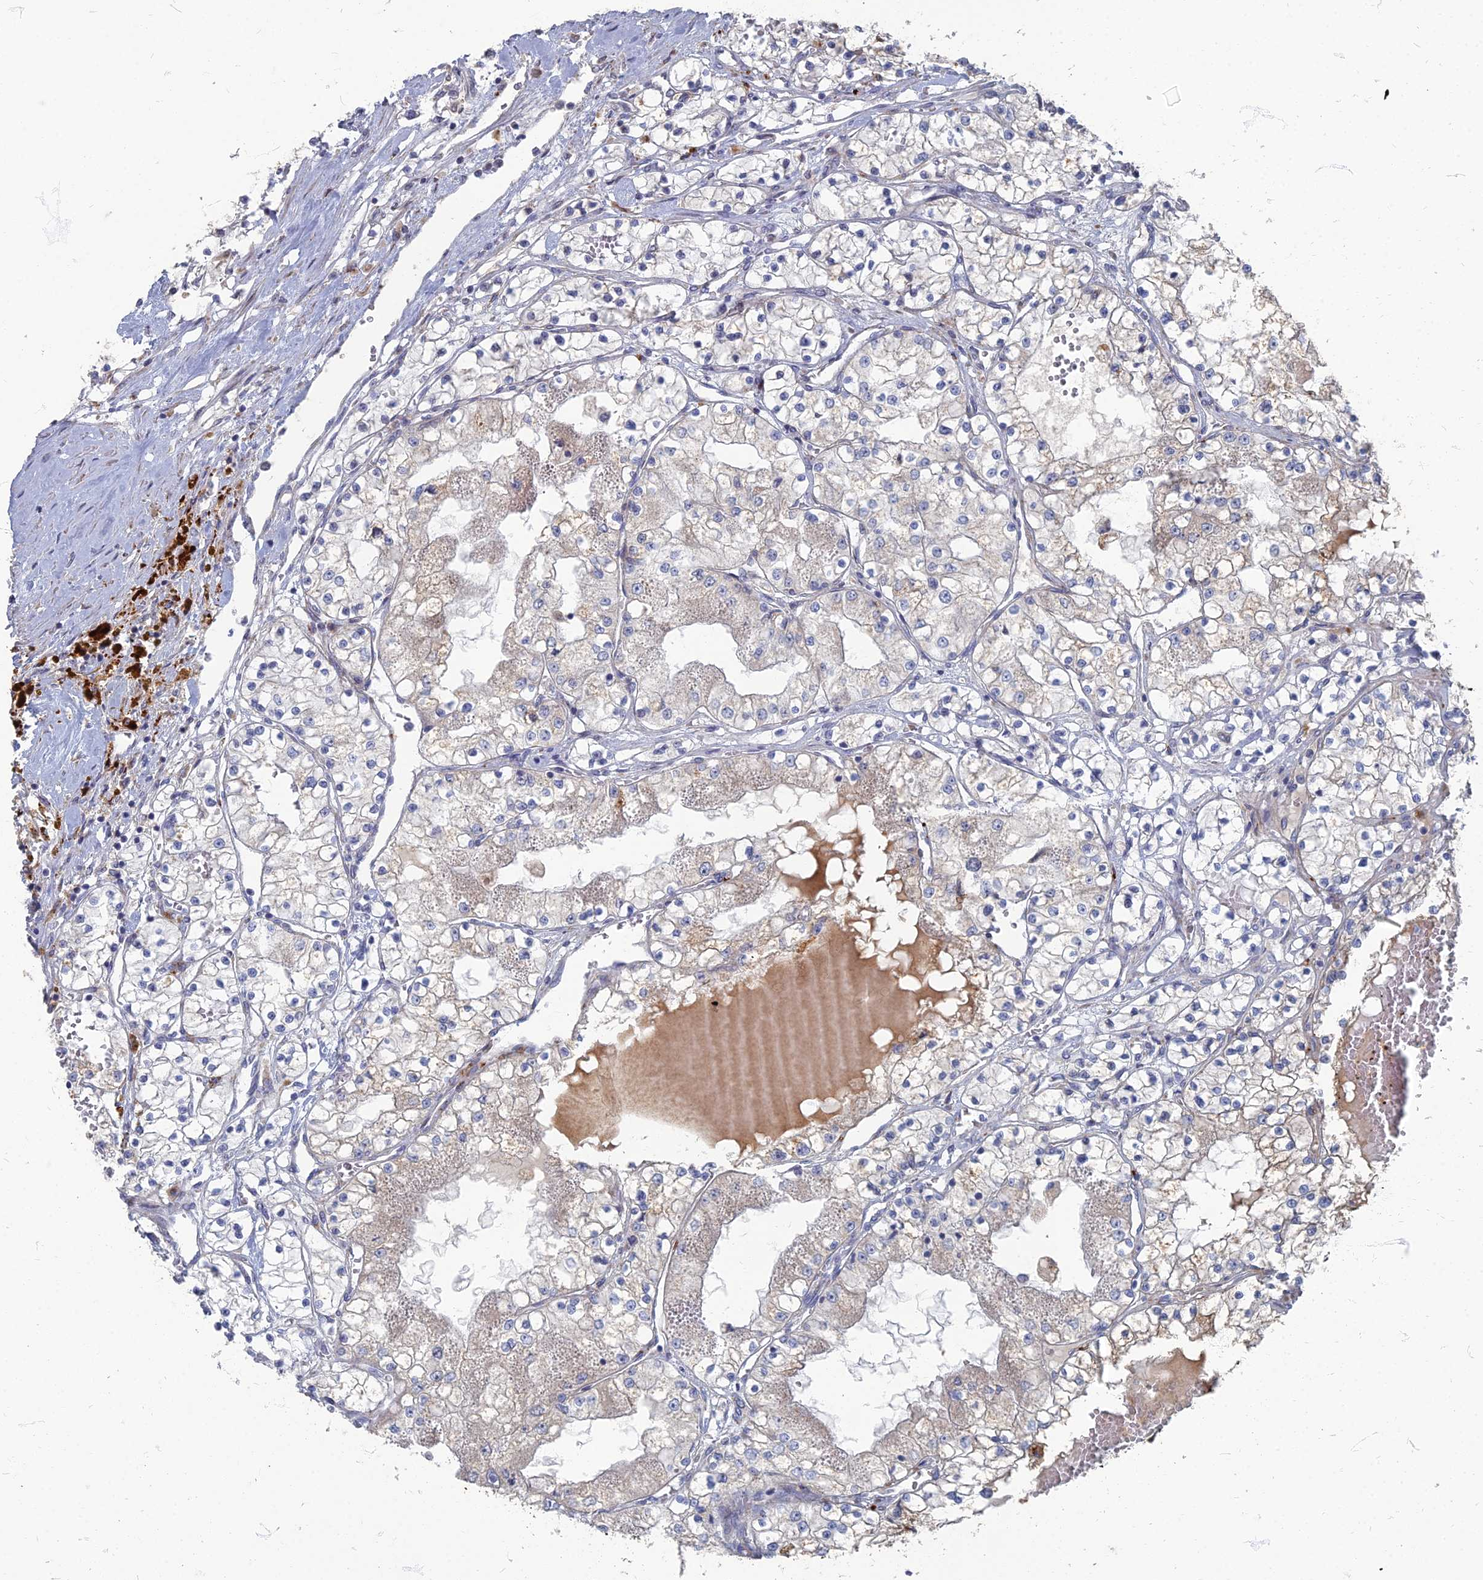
{"staining": {"intensity": "weak", "quantity": "<25%", "location": "cytoplasmic/membranous"}, "tissue": "renal cancer", "cell_type": "Tumor cells", "image_type": "cancer", "snomed": [{"axis": "morphology", "description": "Normal tissue, NOS"}, {"axis": "morphology", "description": "Adenocarcinoma, NOS"}, {"axis": "topography", "description": "Kidney"}], "caption": "This photomicrograph is of adenocarcinoma (renal) stained with IHC to label a protein in brown with the nuclei are counter-stained blue. There is no staining in tumor cells. (DAB immunohistochemistry (IHC) with hematoxylin counter stain).", "gene": "TMEM128", "patient": {"sex": "male", "age": 68}}